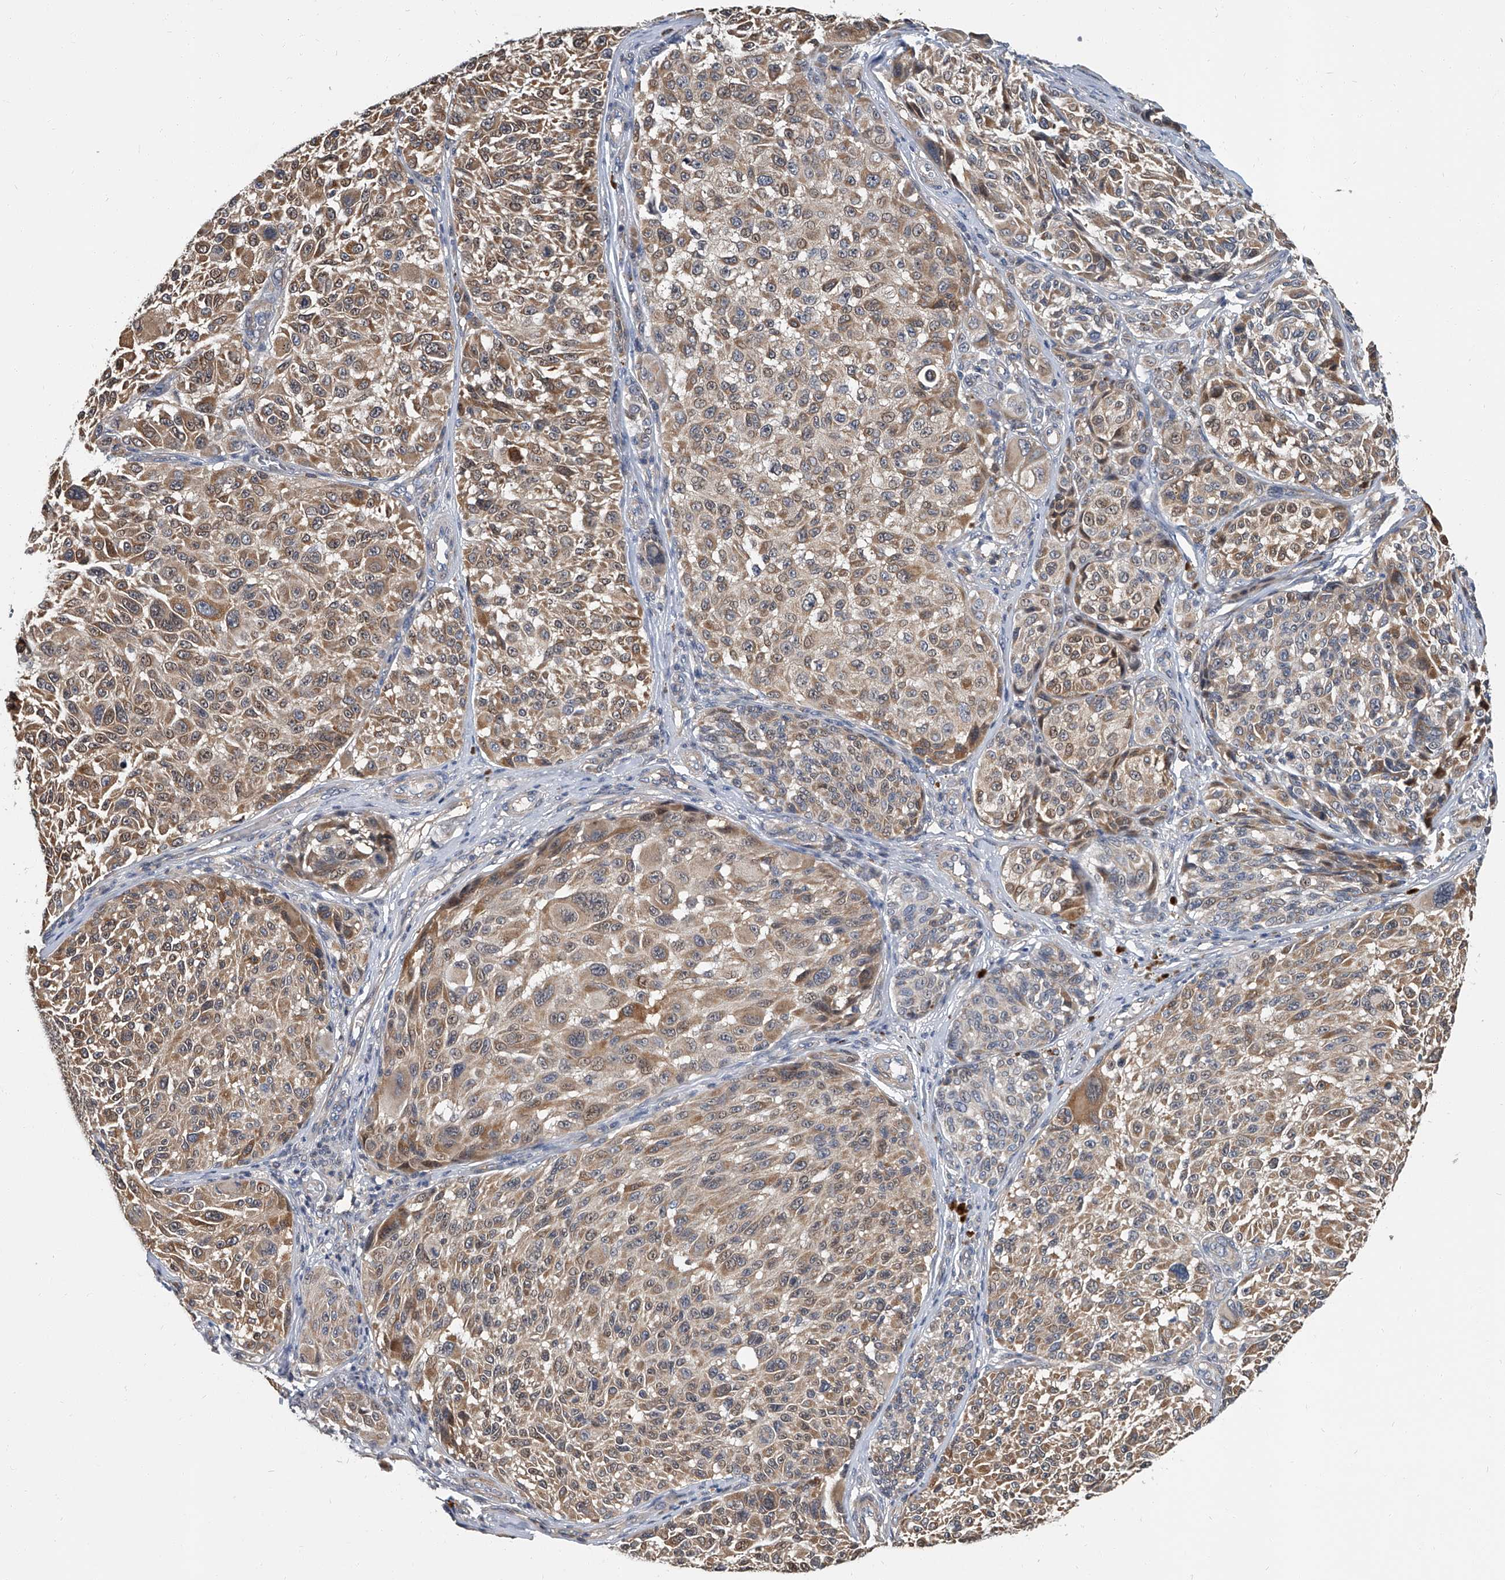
{"staining": {"intensity": "weak", "quantity": "25%-75%", "location": "cytoplasmic/membranous"}, "tissue": "melanoma", "cell_type": "Tumor cells", "image_type": "cancer", "snomed": [{"axis": "morphology", "description": "Malignant melanoma, NOS"}, {"axis": "topography", "description": "Skin"}], "caption": "Protein expression analysis of human melanoma reveals weak cytoplasmic/membranous staining in approximately 25%-75% of tumor cells.", "gene": "CD200", "patient": {"sex": "male", "age": 83}}